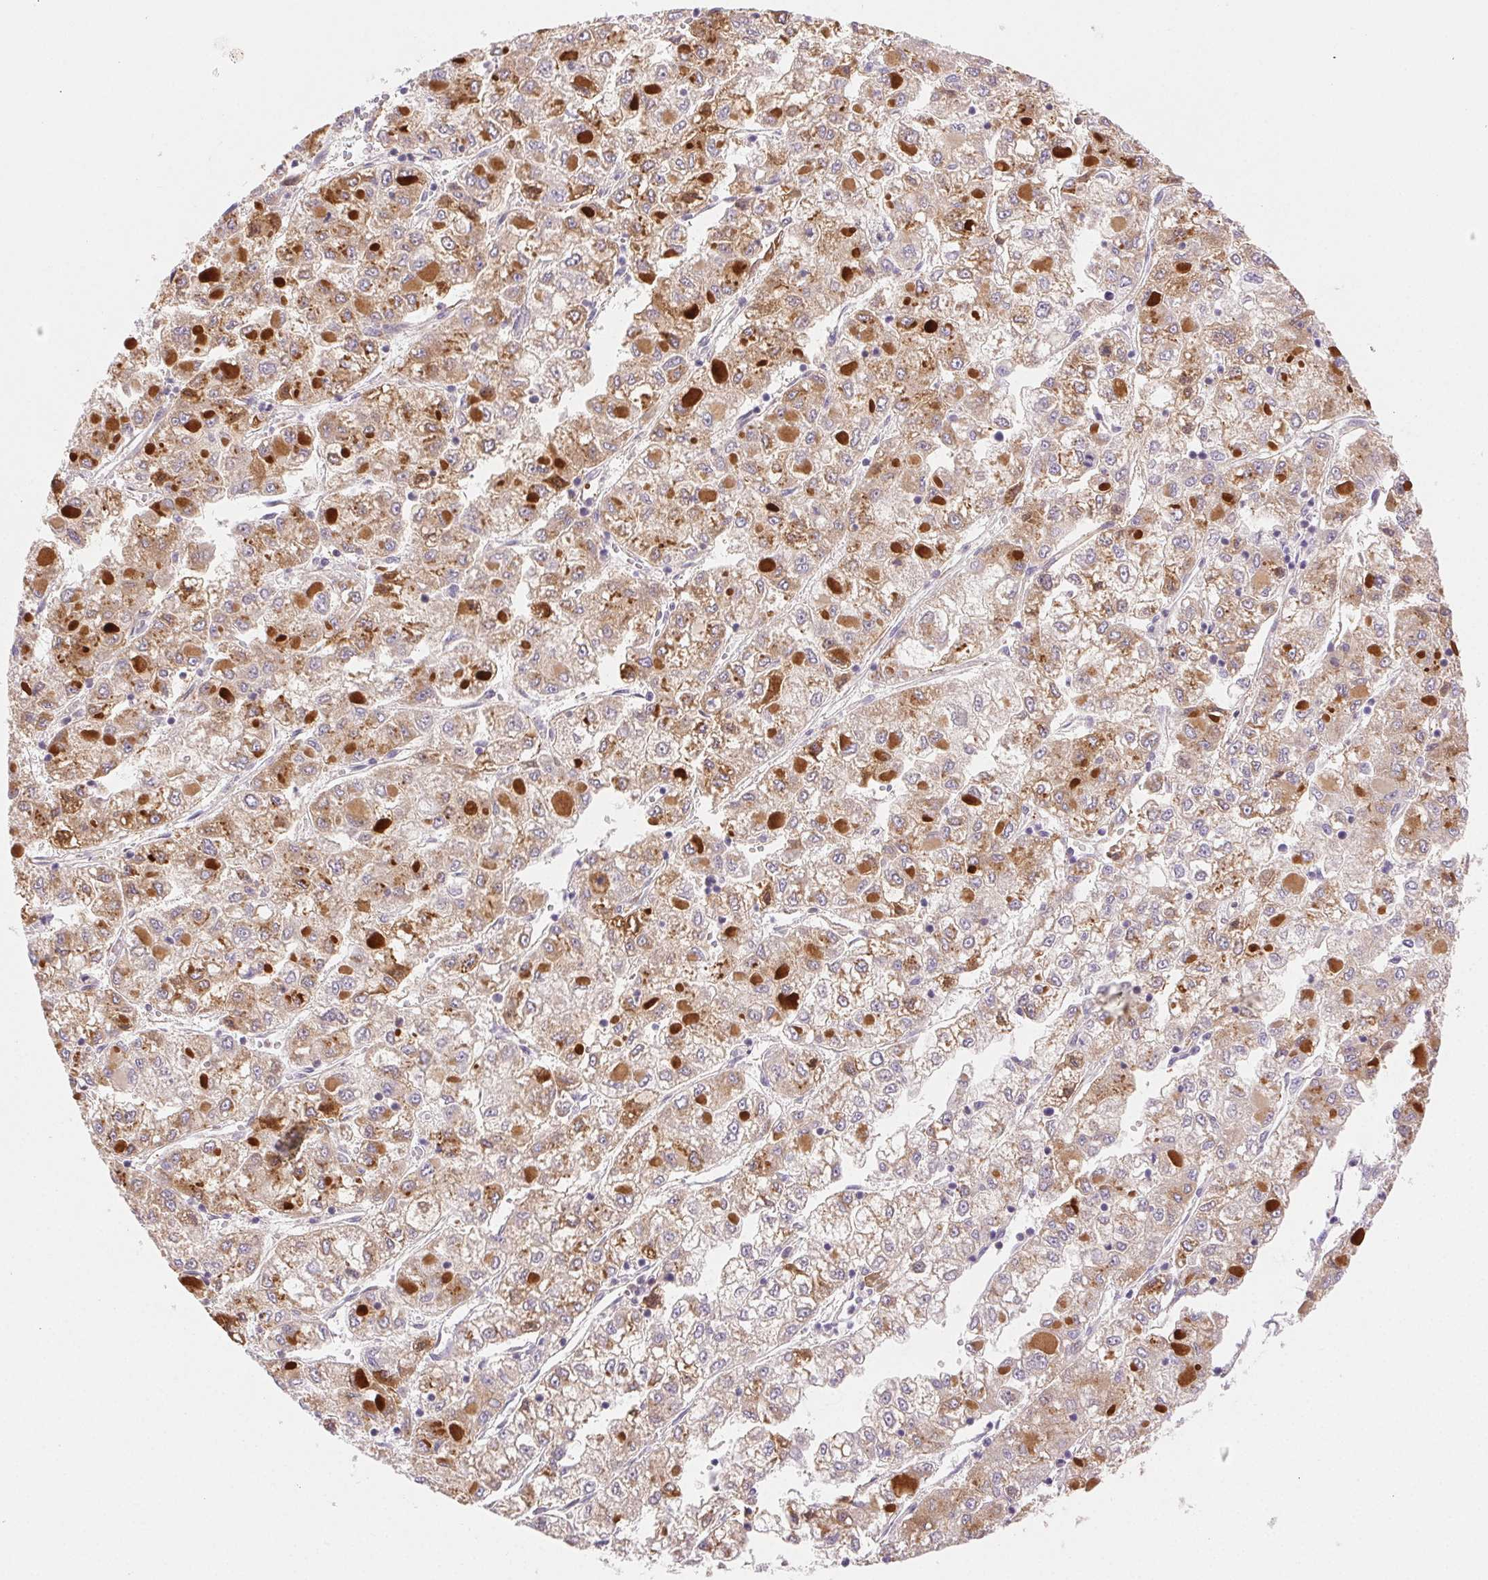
{"staining": {"intensity": "moderate", "quantity": "25%-75%", "location": "cytoplasmic/membranous"}, "tissue": "liver cancer", "cell_type": "Tumor cells", "image_type": "cancer", "snomed": [{"axis": "morphology", "description": "Carcinoma, Hepatocellular, NOS"}, {"axis": "topography", "description": "Liver"}], "caption": "Protein expression analysis of human liver cancer (hepatocellular carcinoma) reveals moderate cytoplasmic/membranous expression in about 25%-75% of tumor cells.", "gene": "FGA", "patient": {"sex": "male", "age": 40}}